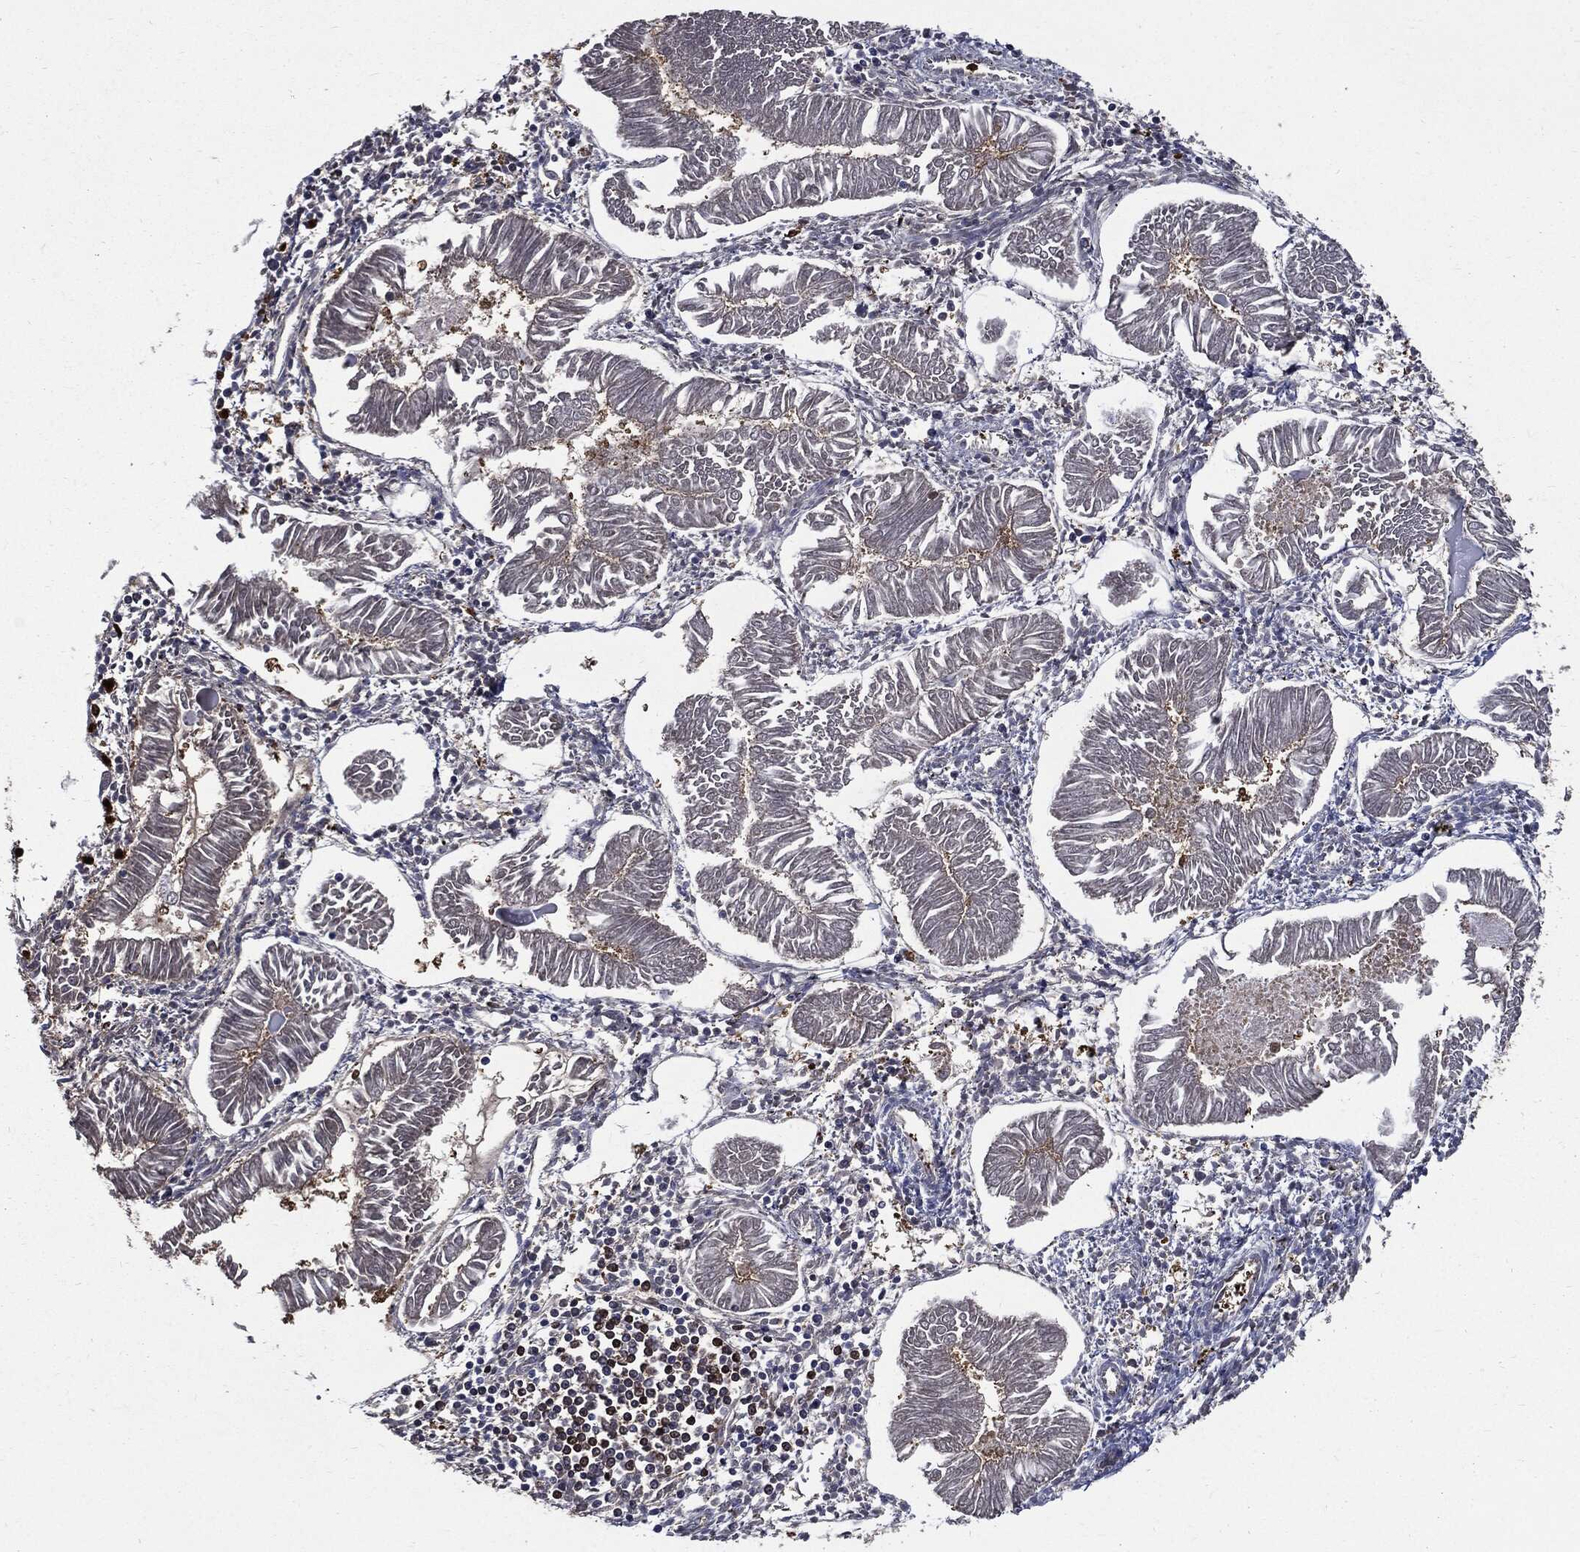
{"staining": {"intensity": "moderate", "quantity": "<25%", "location": "cytoplasmic/membranous"}, "tissue": "endometrial cancer", "cell_type": "Tumor cells", "image_type": "cancer", "snomed": [{"axis": "morphology", "description": "Adenocarcinoma, NOS"}, {"axis": "topography", "description": "Endometrium"}], "caption": "There is low levels of moderate cytoplasmic/membranous expression in tumor cells of endometrial adenocarcinoma, as demonstrated by immunohistochemical staining (brown color).", "gene": "PDCD6IP", "patient": {"sex": "female", "age": 53}}